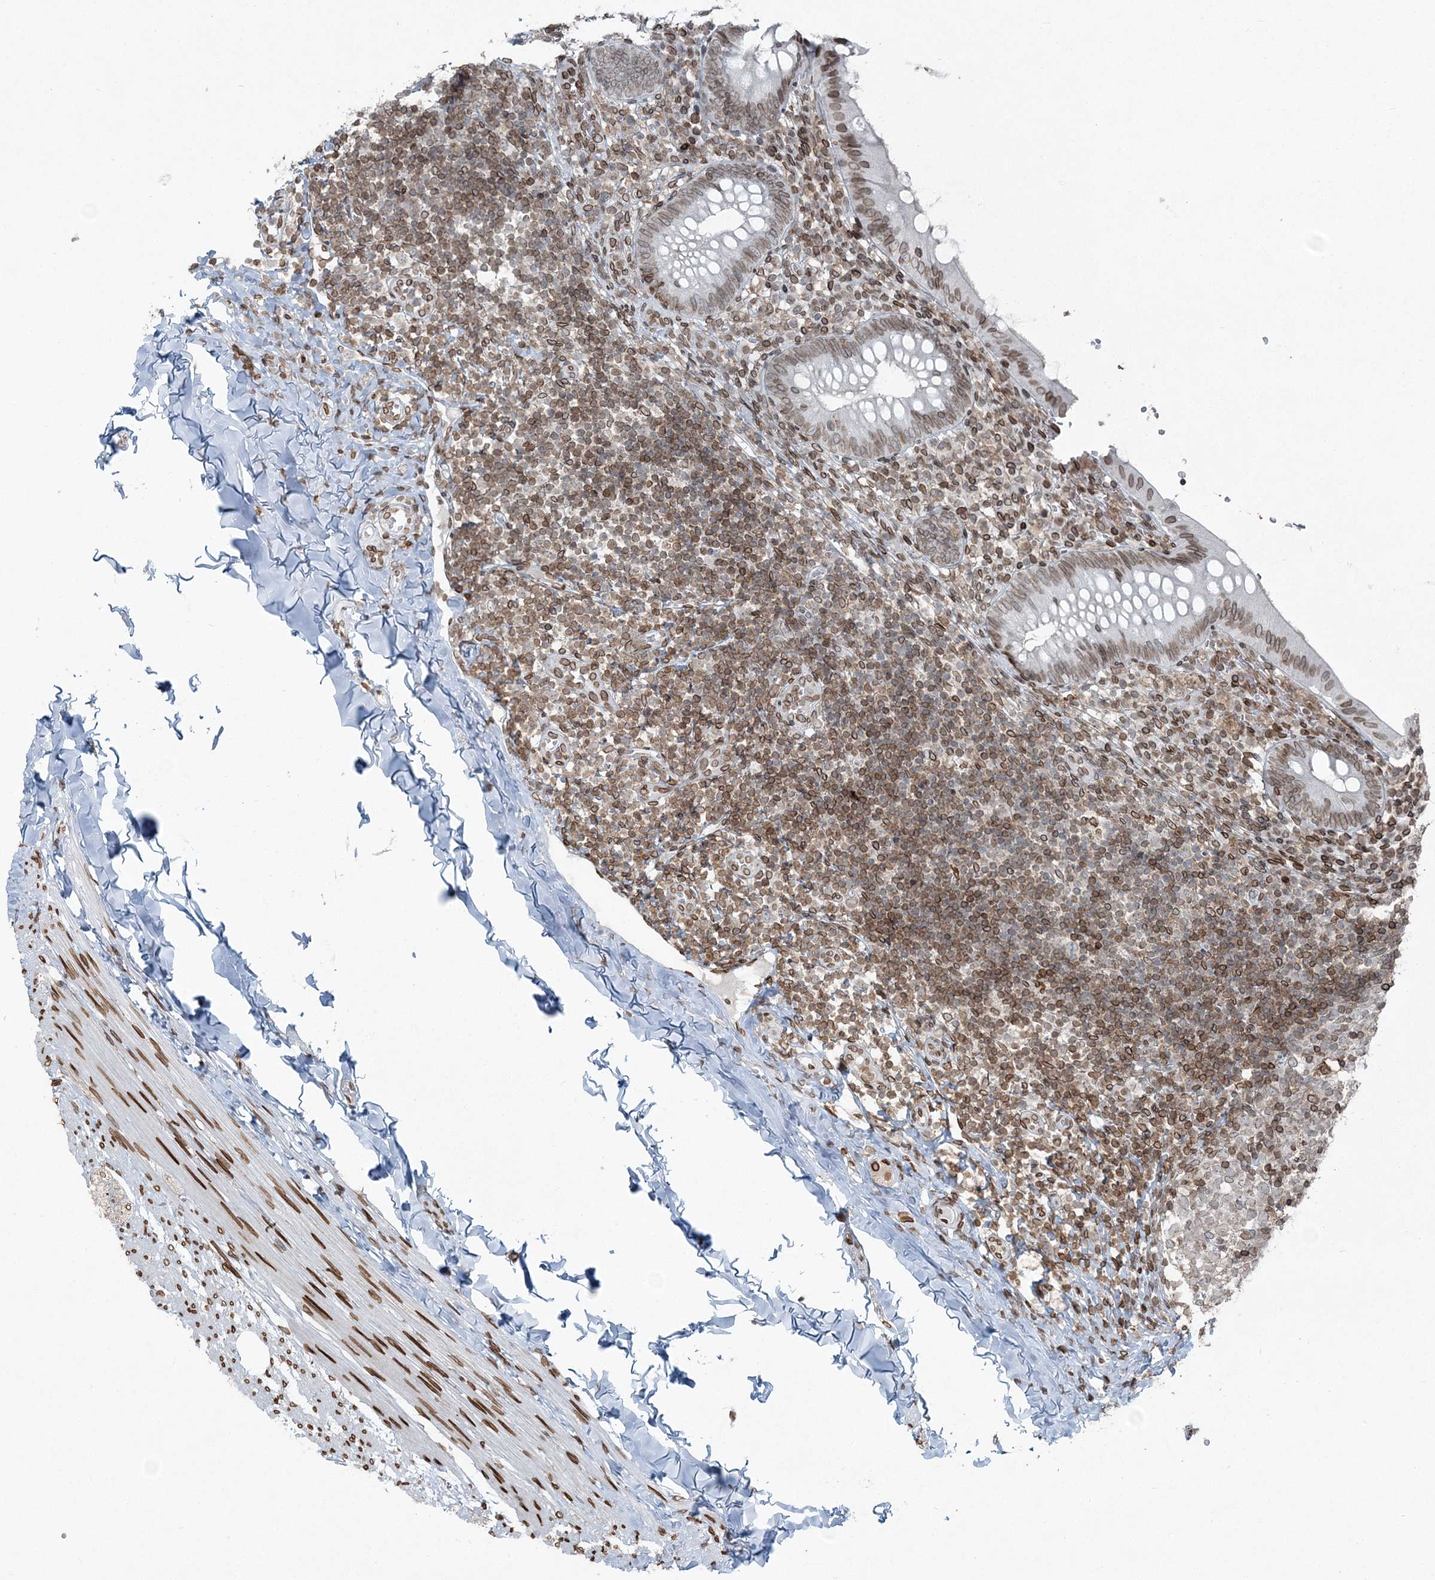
{"staining": {"intensity": "moderate", "quantity": ">75%", "location": "cytoplasmic/membranous,nuclear"}, "tissue": "appendix", "cell_type": "Glandular cells", "image_type": "normal", "snomed": [{"axis": "morphology", "description": "Normal tissue, NOS"}, {"axis": "topography", "description": "Appendix"}], "caption": "This micrograph reveals immunohistochemistry staining of normal appendix, with medium moderate cytoplasmic/membranous,nuclear staining in about >75% of glandular cells.", "gene": "GJD4", "patient": {"sex": "male", "age": 8}}